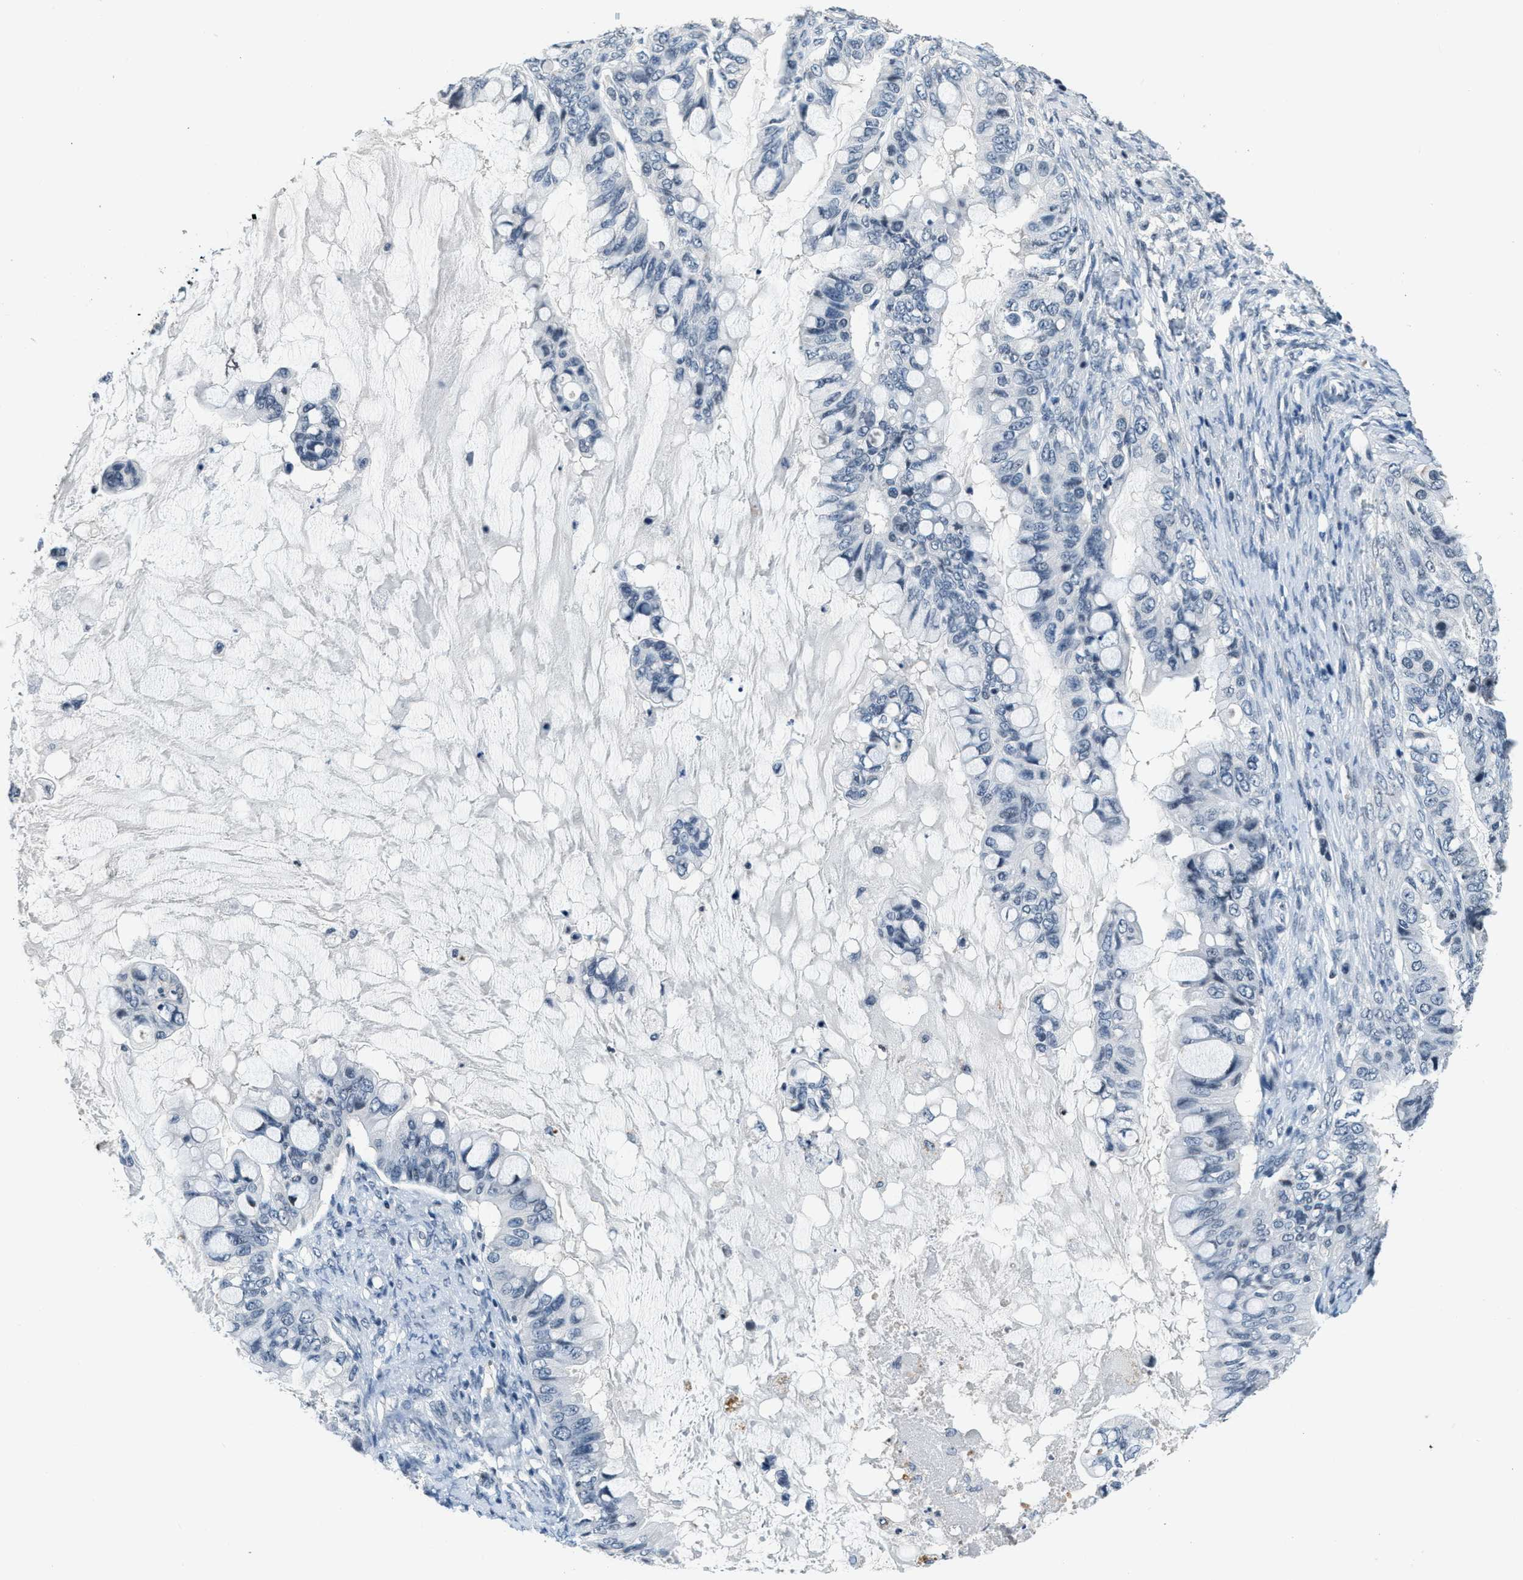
{"staining": {"intensity": "negative", "quantity": "none", "location": "none"}, "tissue": "ovarian cancer", "cell_type": "Tumor cells", "image_type": "cancer", "snomed": [{"axis": "morphology", "description": "Cystadenocarcinoma, mucinous, NOS"}, {"axis": "topography", "description": "Ovary"}], "caption": "Immunohistochemical staining of human ovarian mucinous cystadenocarcinoma exhibits no significant expression in tumor cells.", "gene": "CA4", "patient": {"sex": "female", "age": 80}}